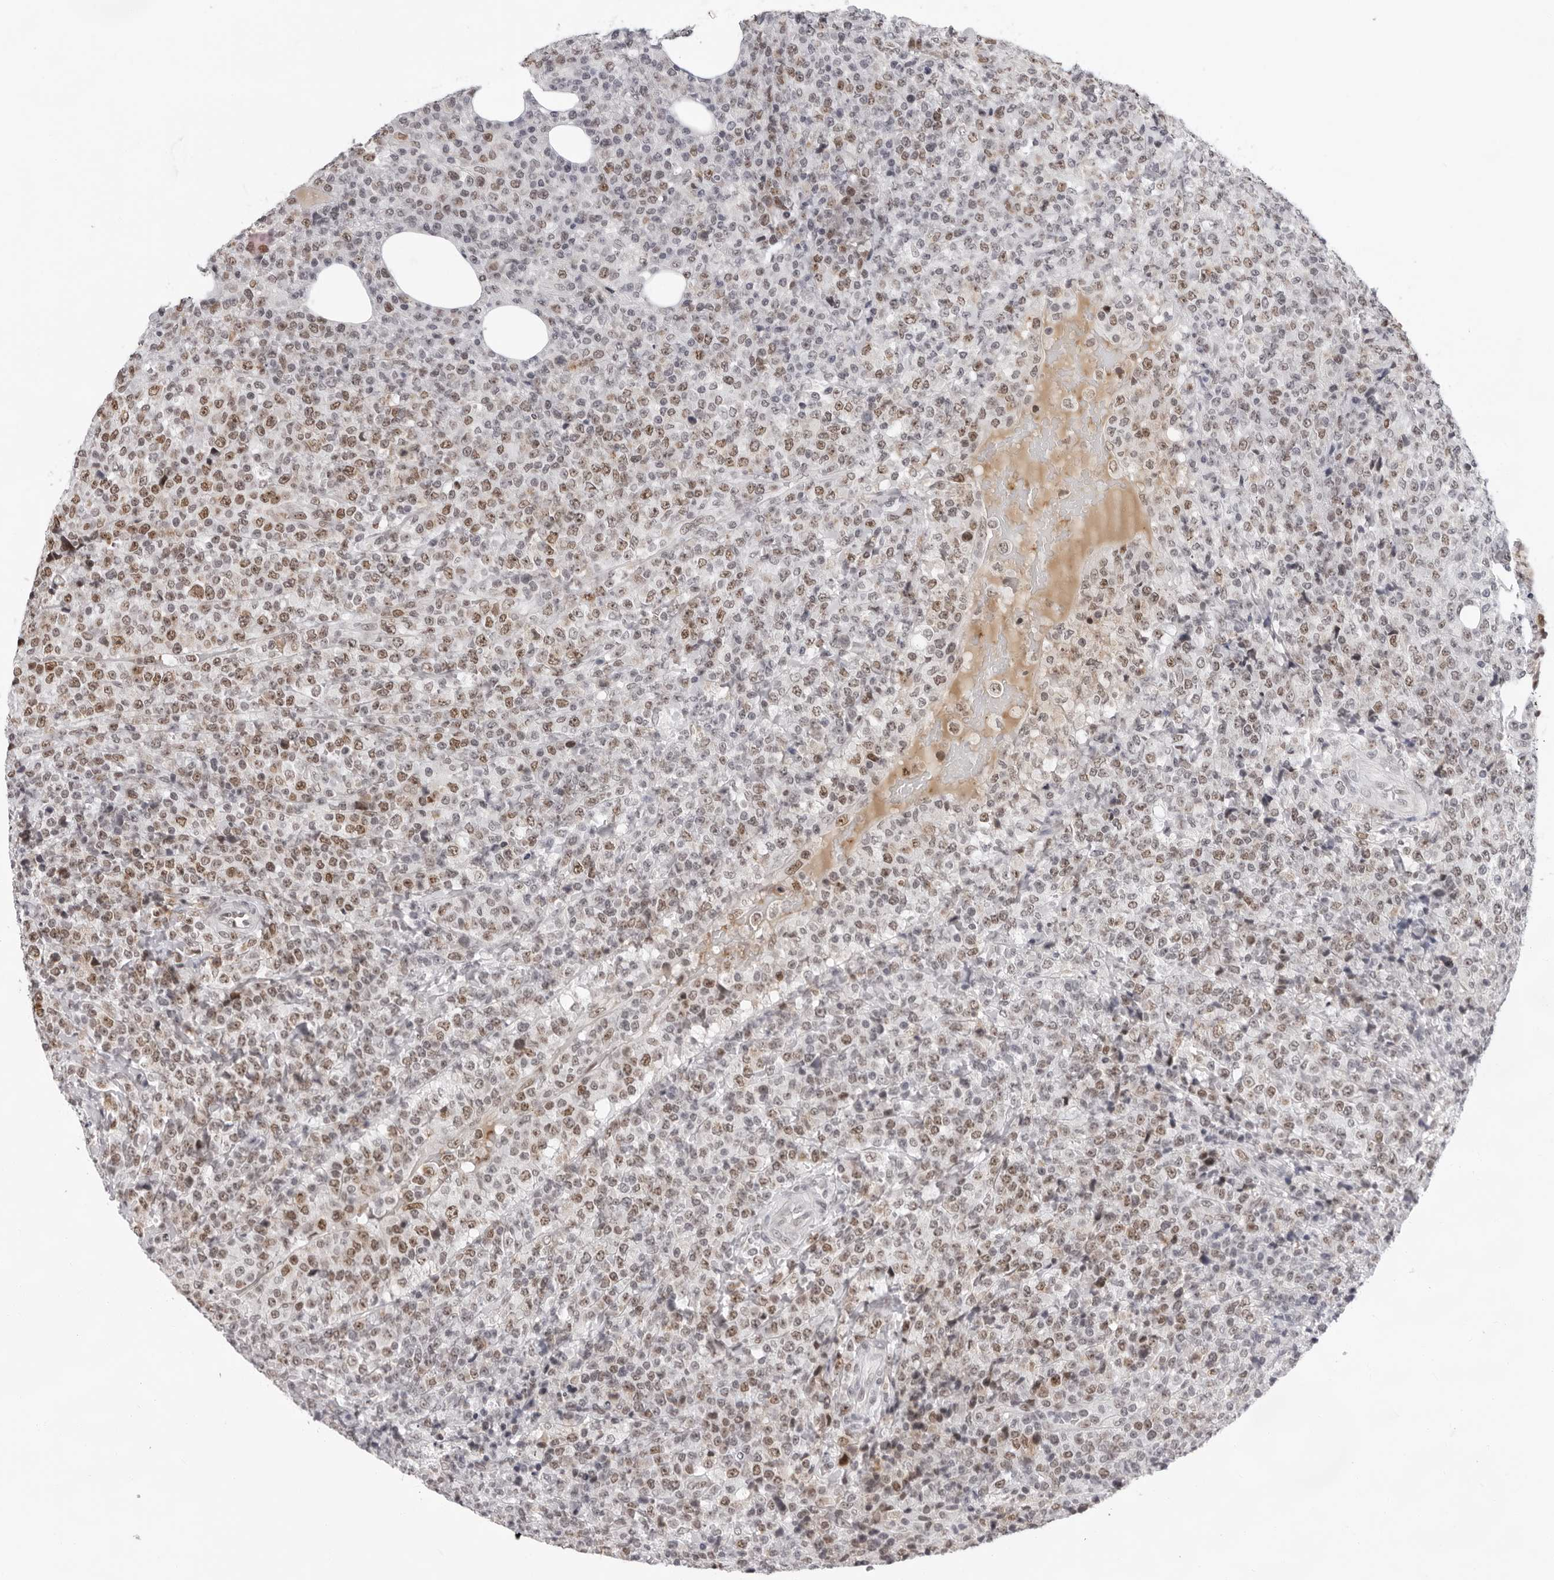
{"staining": {"intensity": "moderate", "quantity": ">75%", "location": "nuclear"}, "tissue": "lymphoma", "cell_type": "Tumor cells", "image_type": "cancer", "snomed": [{"axis": "morphology", "description": "Malignant lymphoma, non-Hodgkin's type, High grade"}, {"axis": "topography", "description": "Lymph node"}], "caption": "Tumor cells reveal moderate nuclear positivity in approximately >75% of cells in malignant lymphoma, non-Hodgkin's type (high-grade).", "gene": "USP1", "patient": {"sex": "male", "age": 13}}